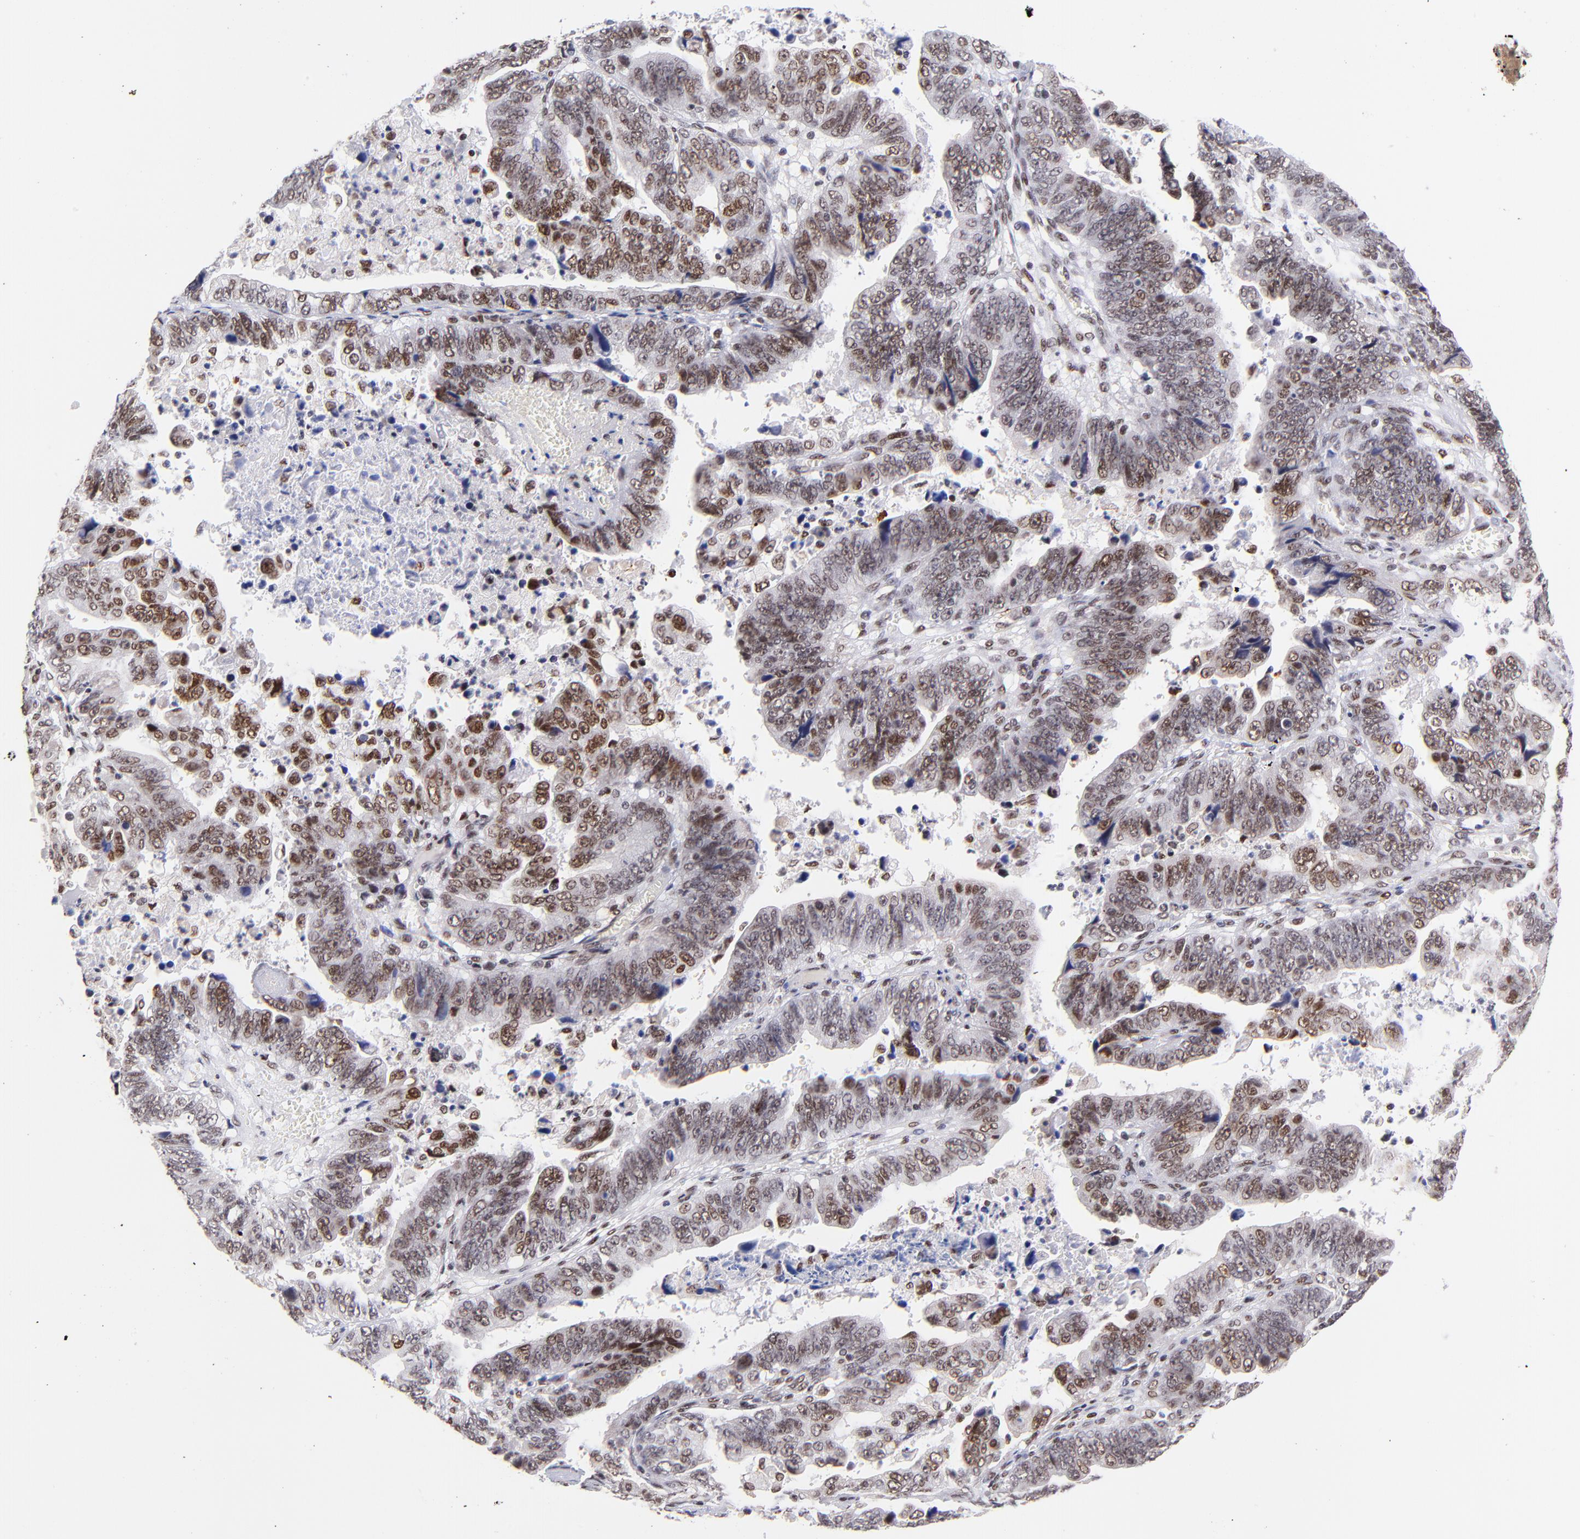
{"staining": {"intensity": "moderate", "quantity": ">75%", "location": "nuclear"}, "tissue": "stomach cancer", "cell_type": "Tumor cells", "image_type": "cancer", "snomed": [{"axis": "morphology", "description": "Adenocarcinoma, NOS"}, {"axis": "topography", "description": "Stomach, upper"}], "caption": "IHC image of stomach cancer stained for a protein (brown), which exhibits medium levels of moderate nuclear staining in approximately >75% of tumor cells.", "gene": "MIDEAS", "patient": {"sex": "female", "age": 50}}